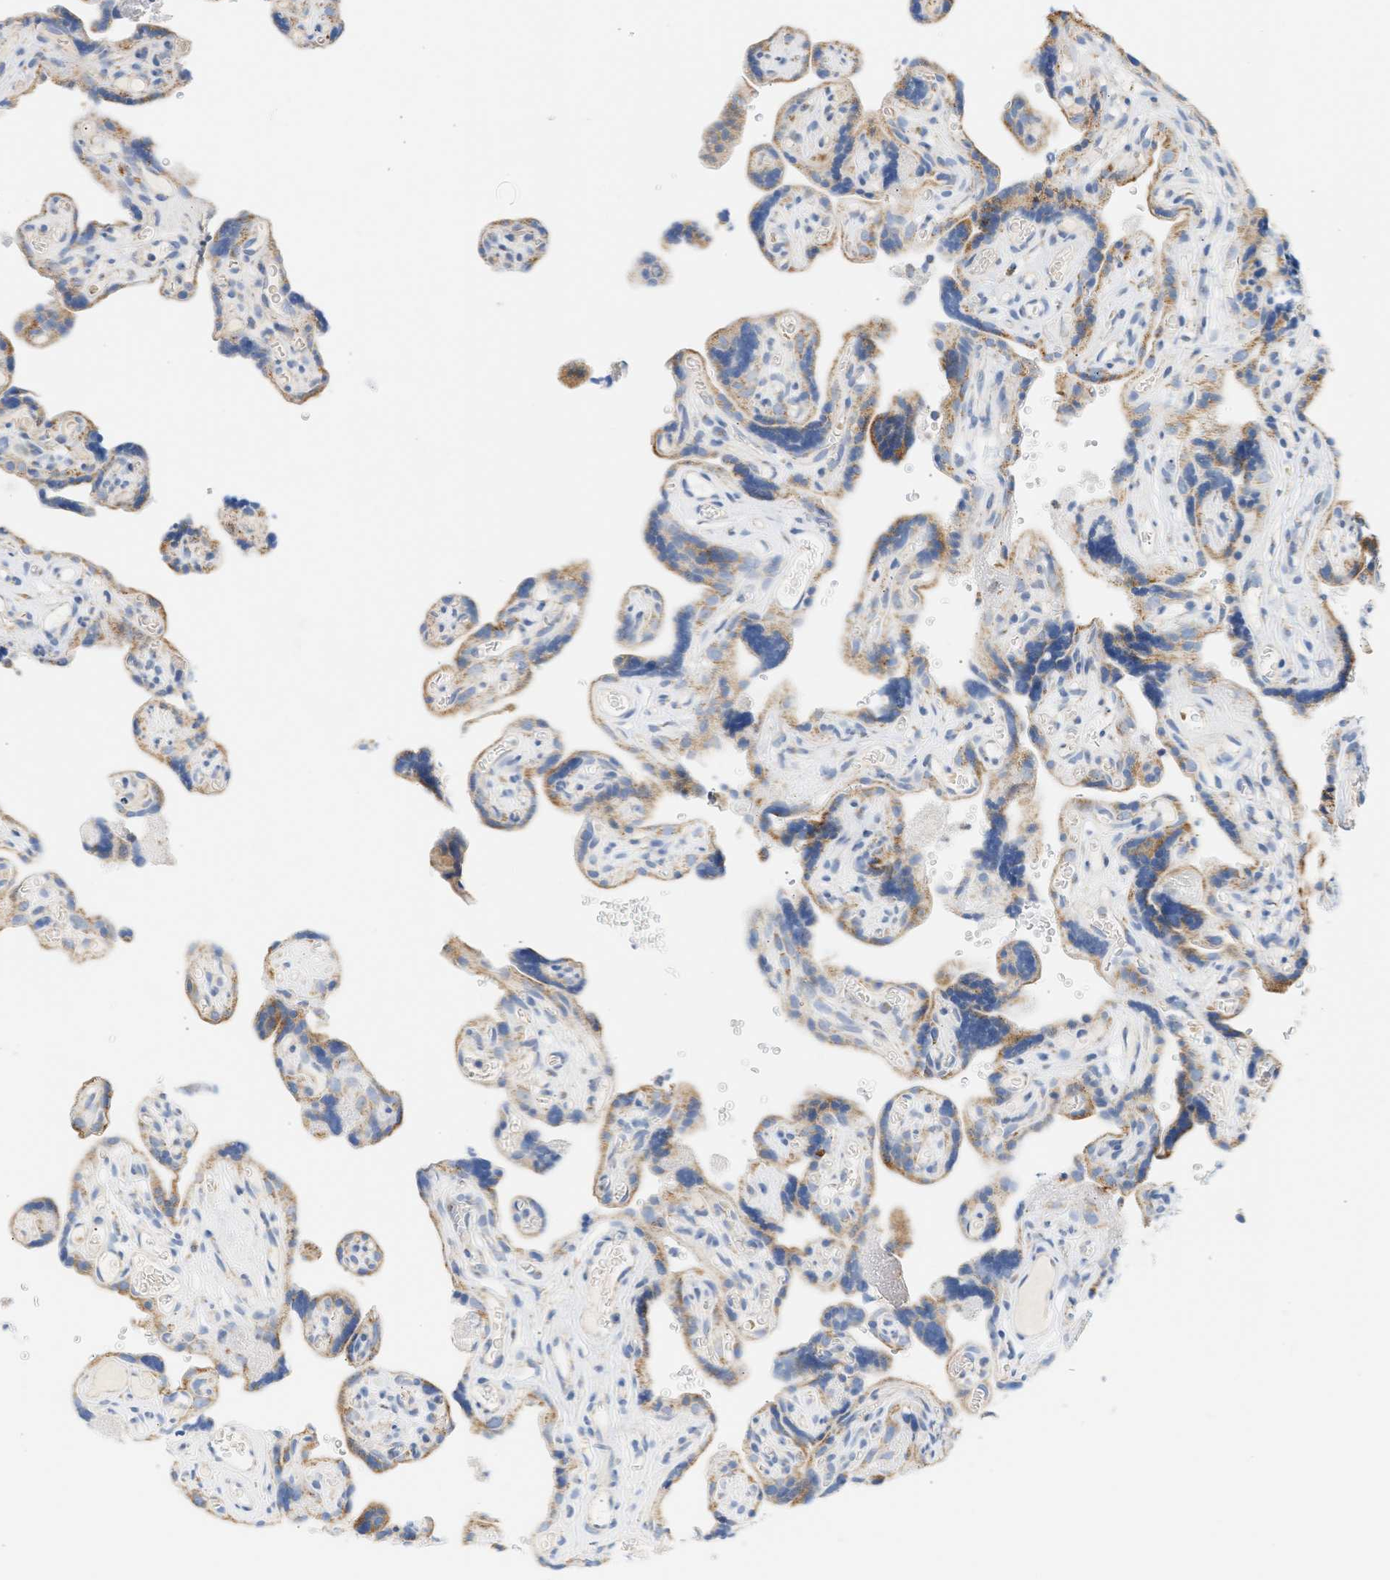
{"staining": {"intensity": "weak", "quantity": "<25%", "location": "cytoplasmic/membranous"}, "tissue": "placenta", "cell_type": "Decidual cells", "image_type": "normal", "snomed": [{"axis": "morphology", "description": "Normal tissue, NOS"}, {"axis": "topography", "description": "Placenta"}], "caption": "Human placenta stained for a protein using IHC displays no staining in decidual cells.", "gene": "GRPEL2", "patient": {"sex": "female", "age": 30}}